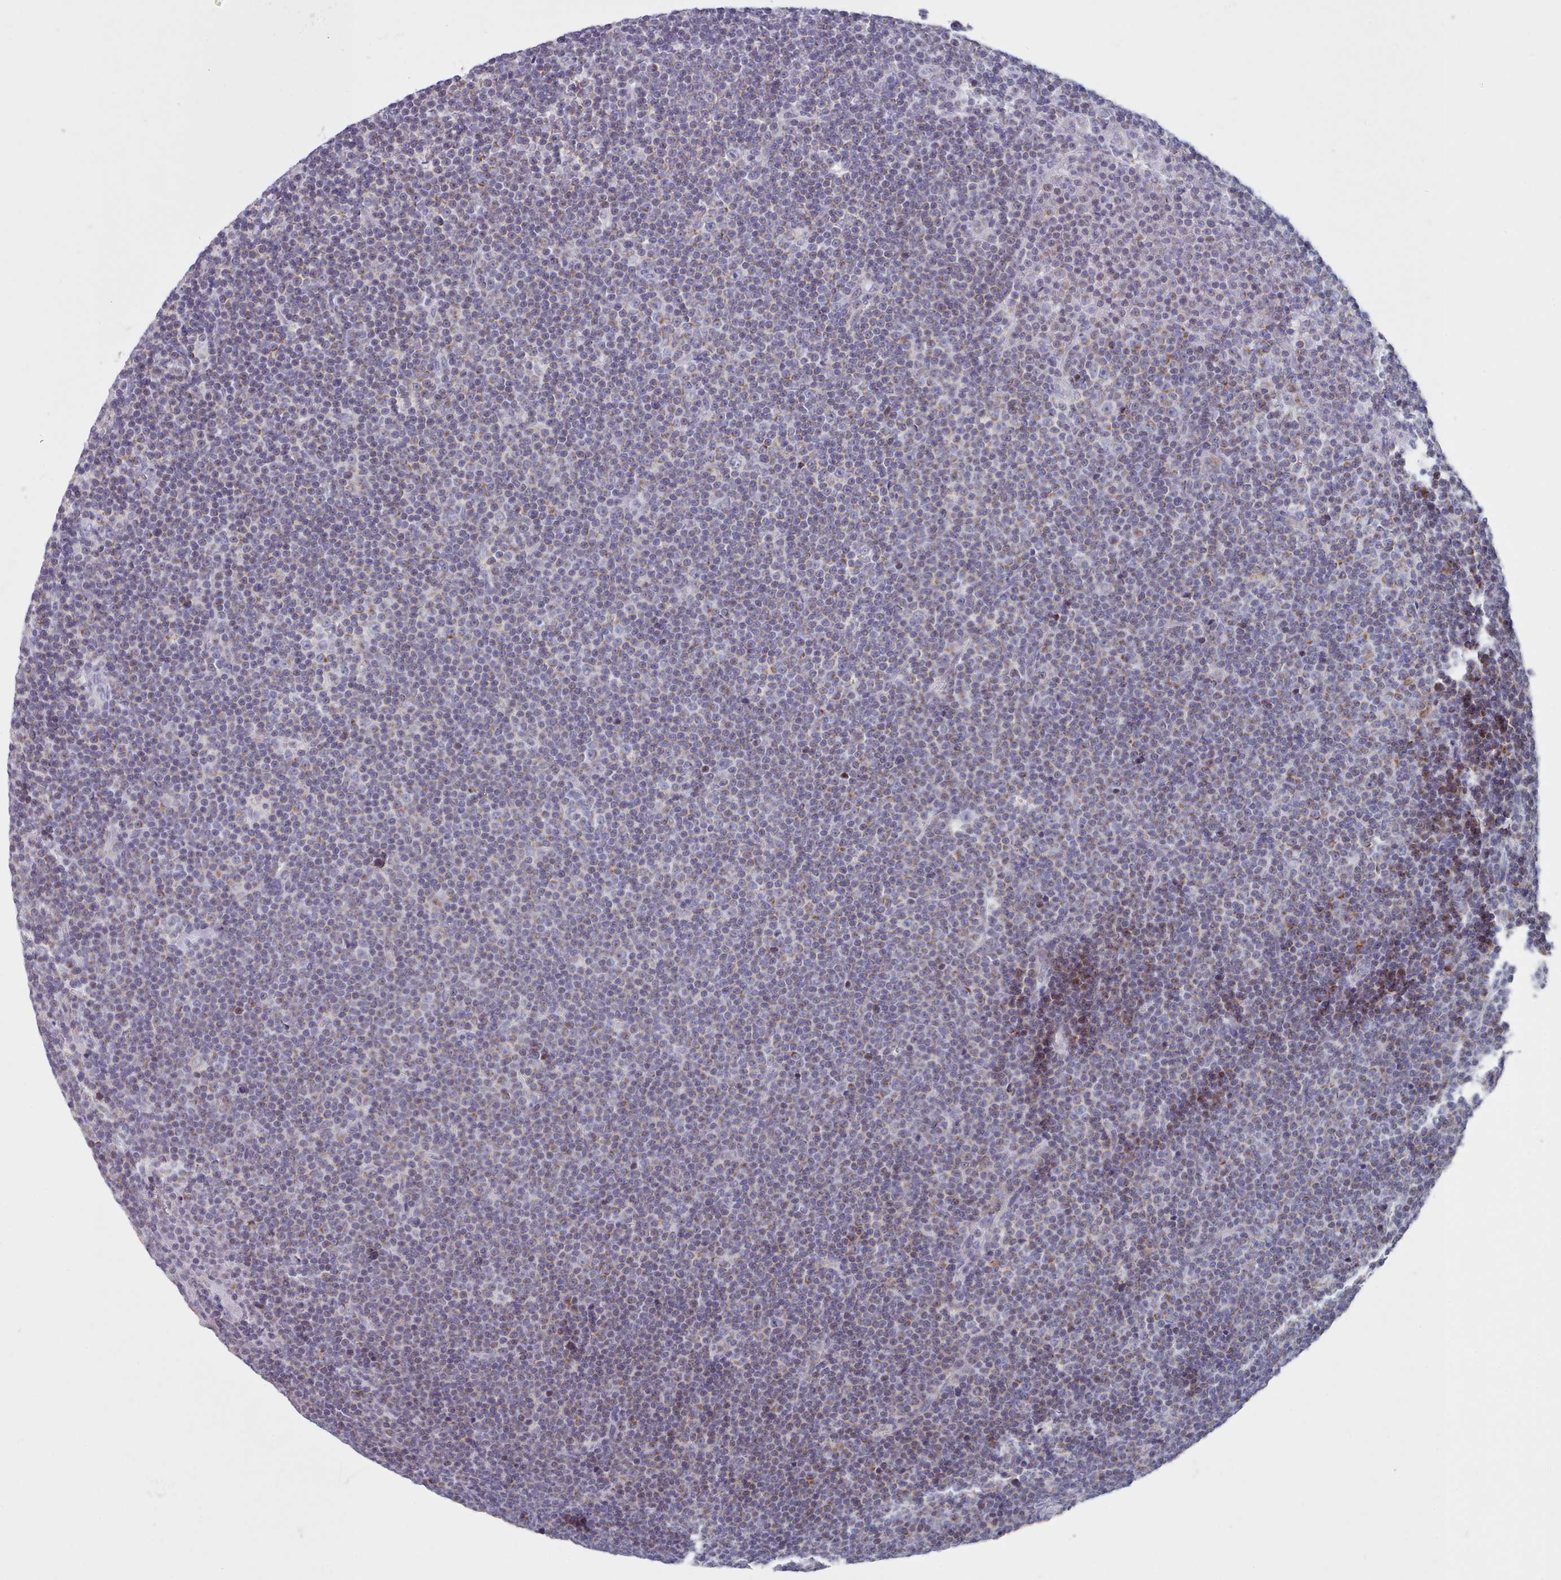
{"staining": {"intensity": "weak", "quantity": "25%-75%", "location": "cytoplasmic/membranous"}, "tissue": "lymphoma", "cell_type": "Tumor cells", "image_type": "cancer", "snomed": [{"axis": "morphology", "description": "Malignant lymphoma, non-Hodgkin's type, Low grade"}, {"axis": "topography", "description": "Lymph node"}], "caption": "Malignant lymphoma, non-Hodgkin's type (low-grade) stained for a protein (brown) reveals weak cytoplasmic/membranous positive staining in approximately 25%-75% of tumor cells.", "gene": "FAM170B", "patient": {"sex": "female", "age": 67}}